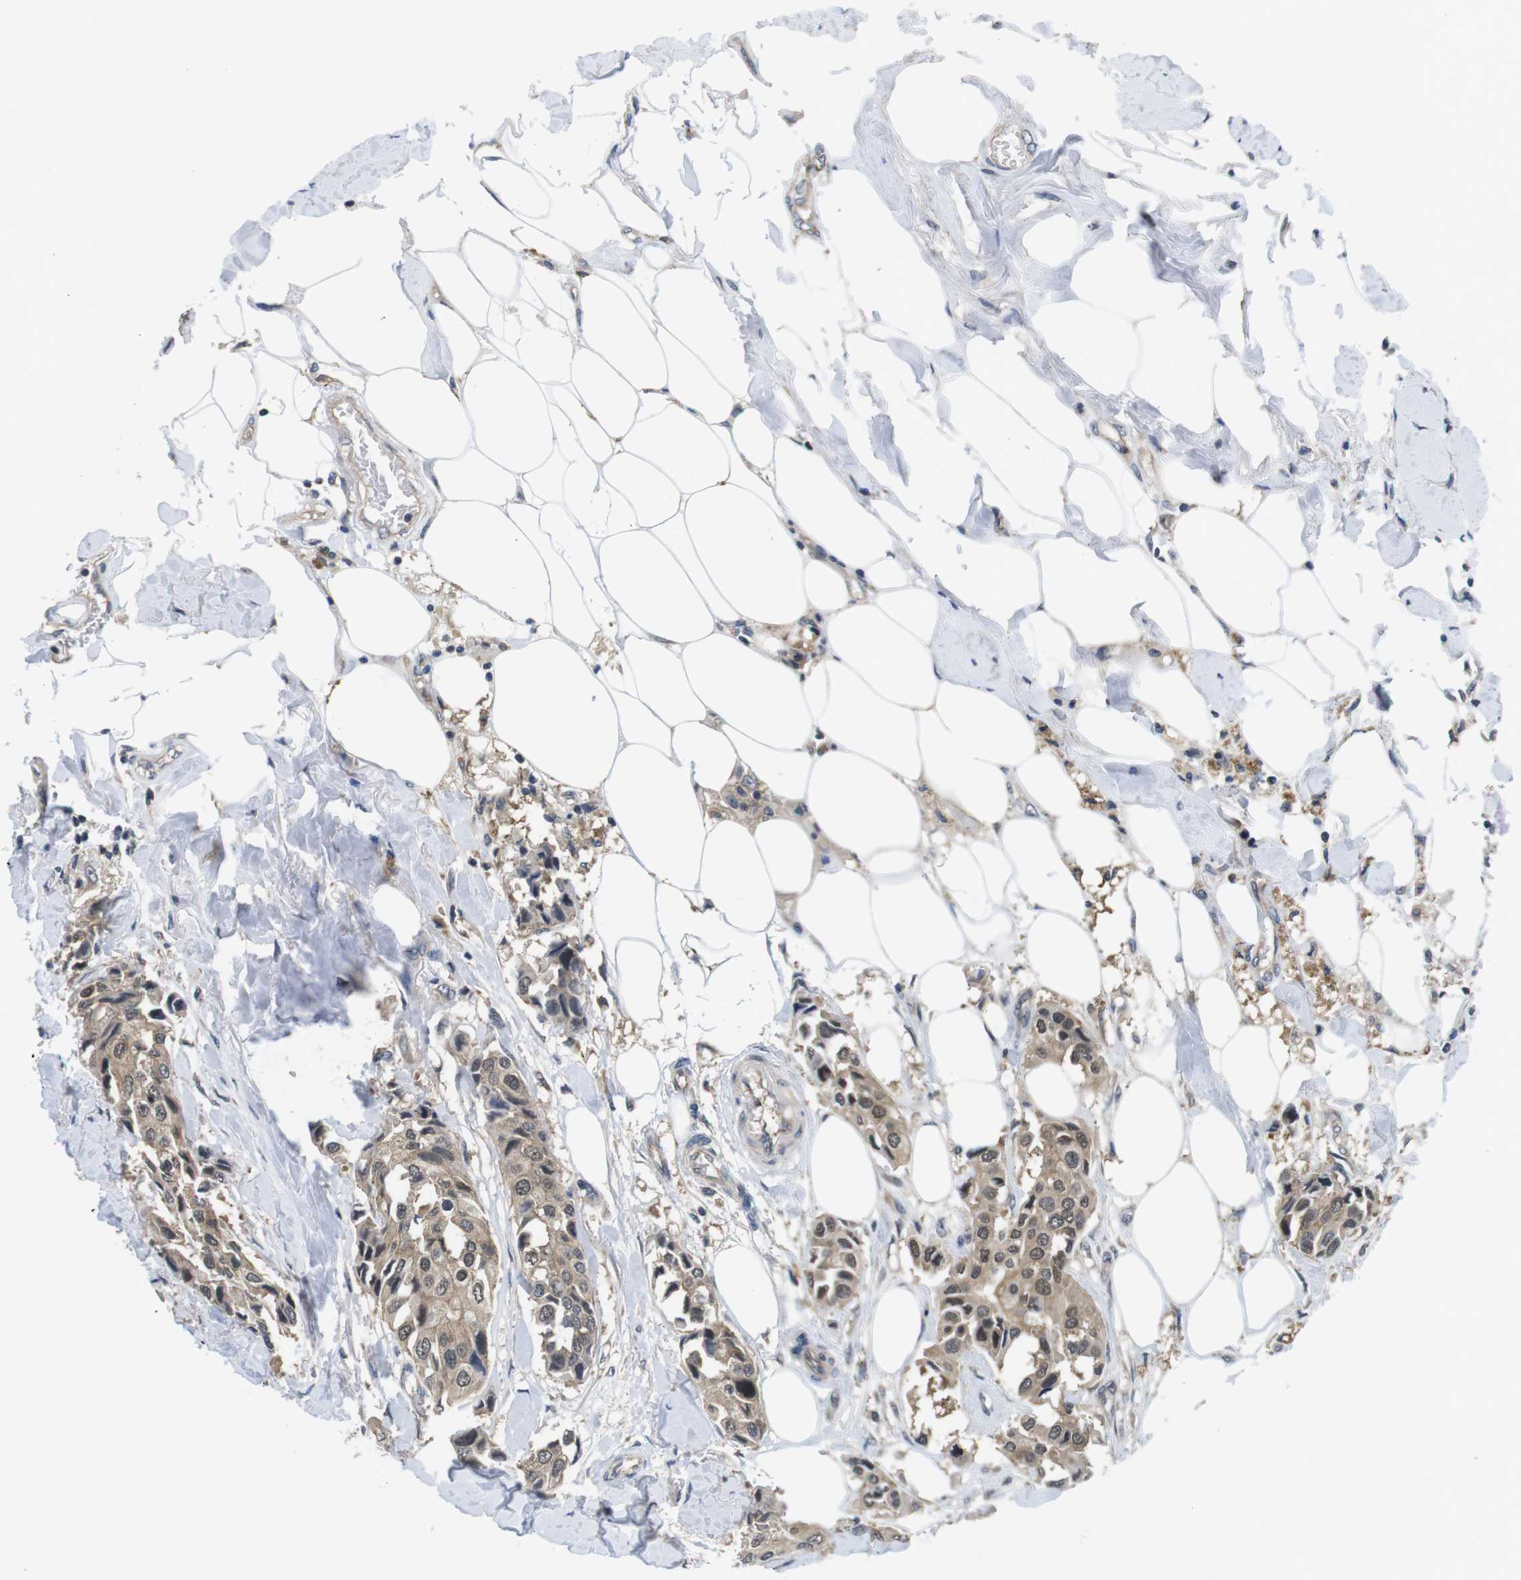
{"staining": {"intensity": "moderate", "quantity": ">75%", "location": "cytoplasmic/membranous,nuclear"}, "tissue": "breast cancer", "cell_type": "Tumor cells", "image_type": "cancer", "snomed": [{"axis": "morphology", "description": "Duct carcinoma"}, {"axis": "topography", "description": "Breast"}], "caption": "A brown stain labels moderate cytoplasmic/membranous and nuclear staining of a protein in human breast invasive ductal carcinoma tumor cells. Ihc stains the protein in brown and the nuclei are stained blue.", "gene": "FADD", "patient": {"sex": "female", "age": 80}}